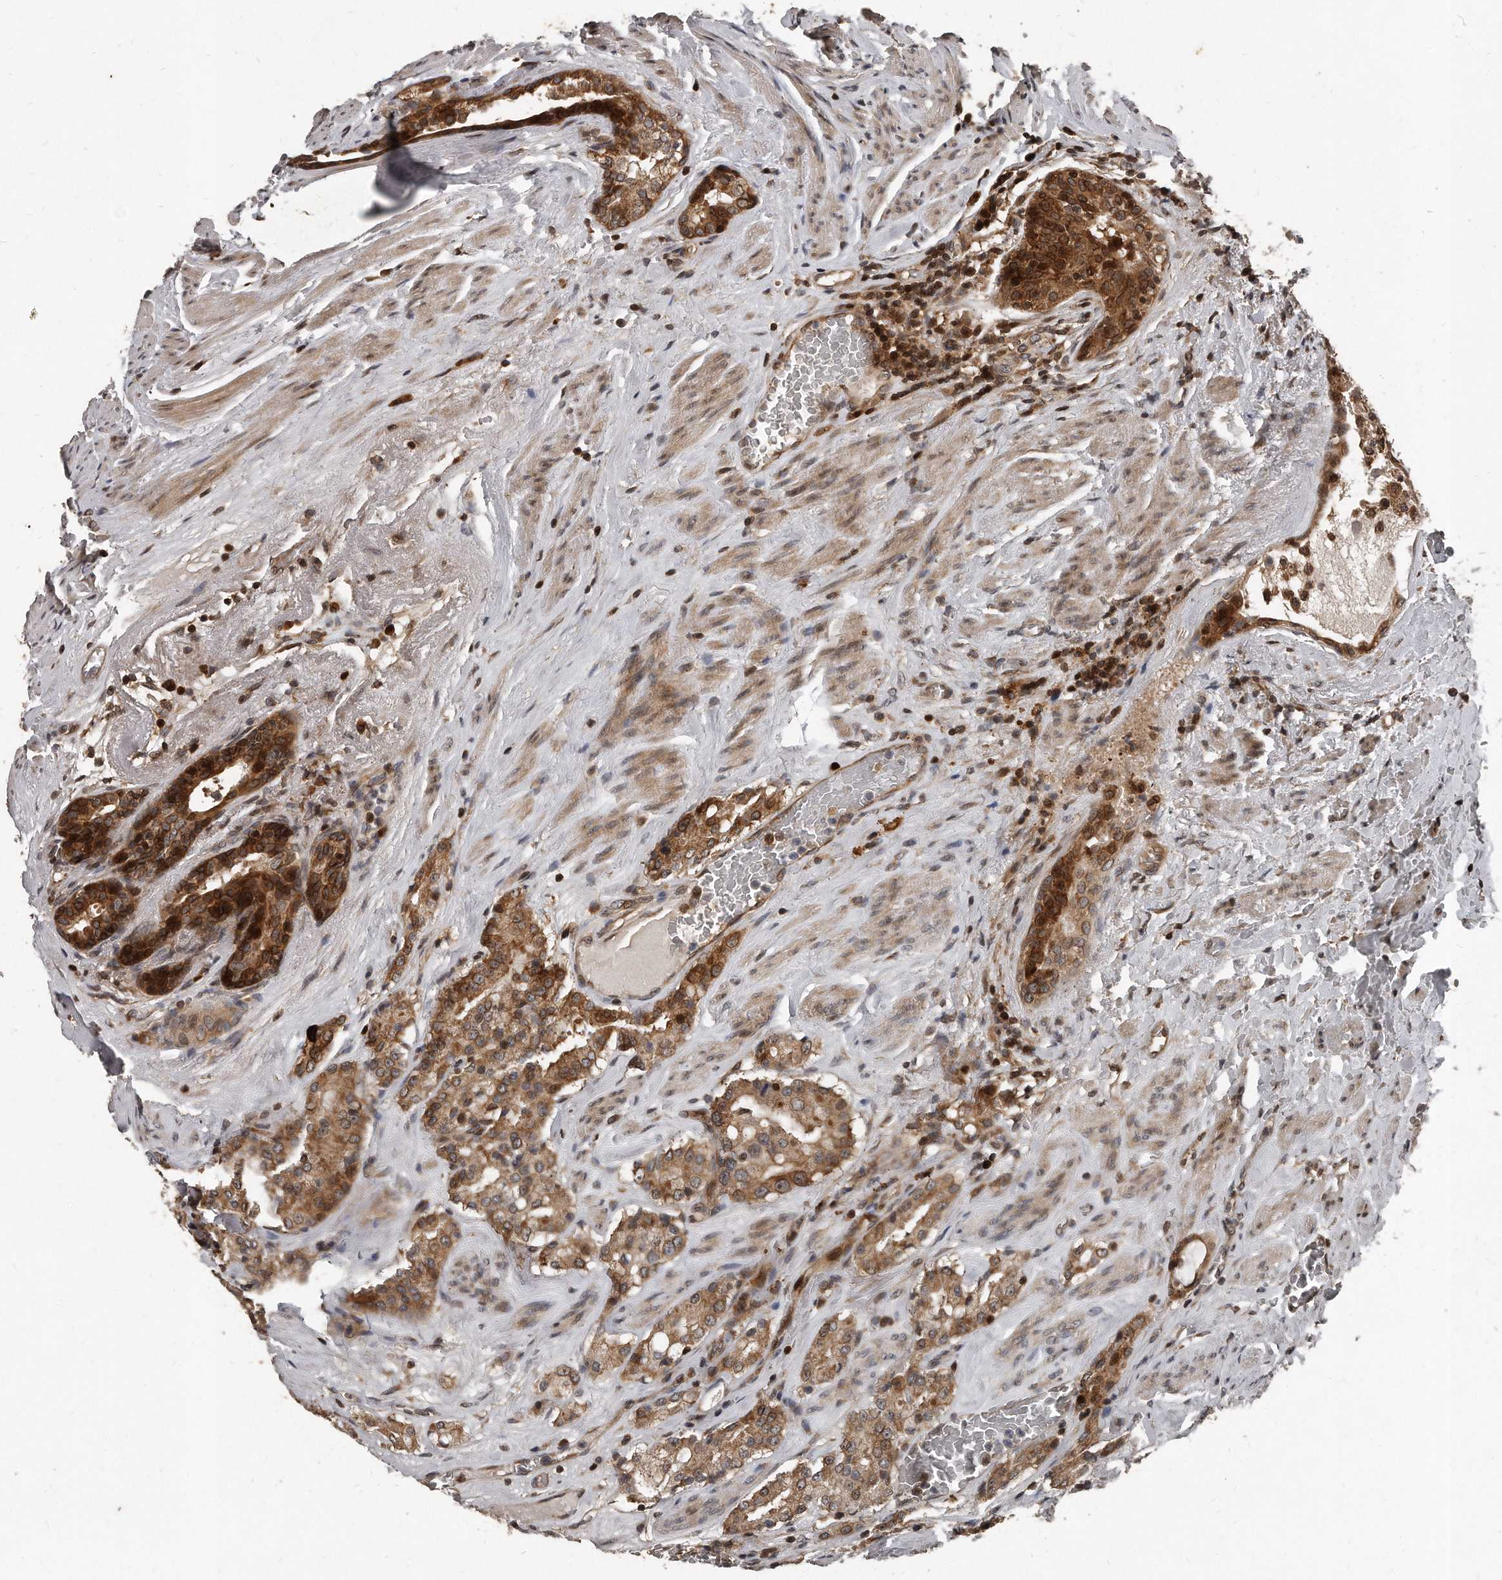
{"staining": {"intensity": "moderate", "quantity": ">75%", "location": "cytoplasmic/membranous"}, "tissue": "prostate cancer", "cell_type": "Tumor cells", "image_type": "cancer", "snomed": [{"axis": "morphology", "description": "Adenocarcinoma, Medium grade"}, {"axis": "topography", "description": "Prostate"}], "caption": "Adenocarcinoma (medium-grade) (prostate) stained with a brown dye demonstrates moderate cytoplasmic/membranous positive expression in approximately >75% of tumor cells.", "gene": "GCH1", "patient": {"sex": "male", "age": 72}}